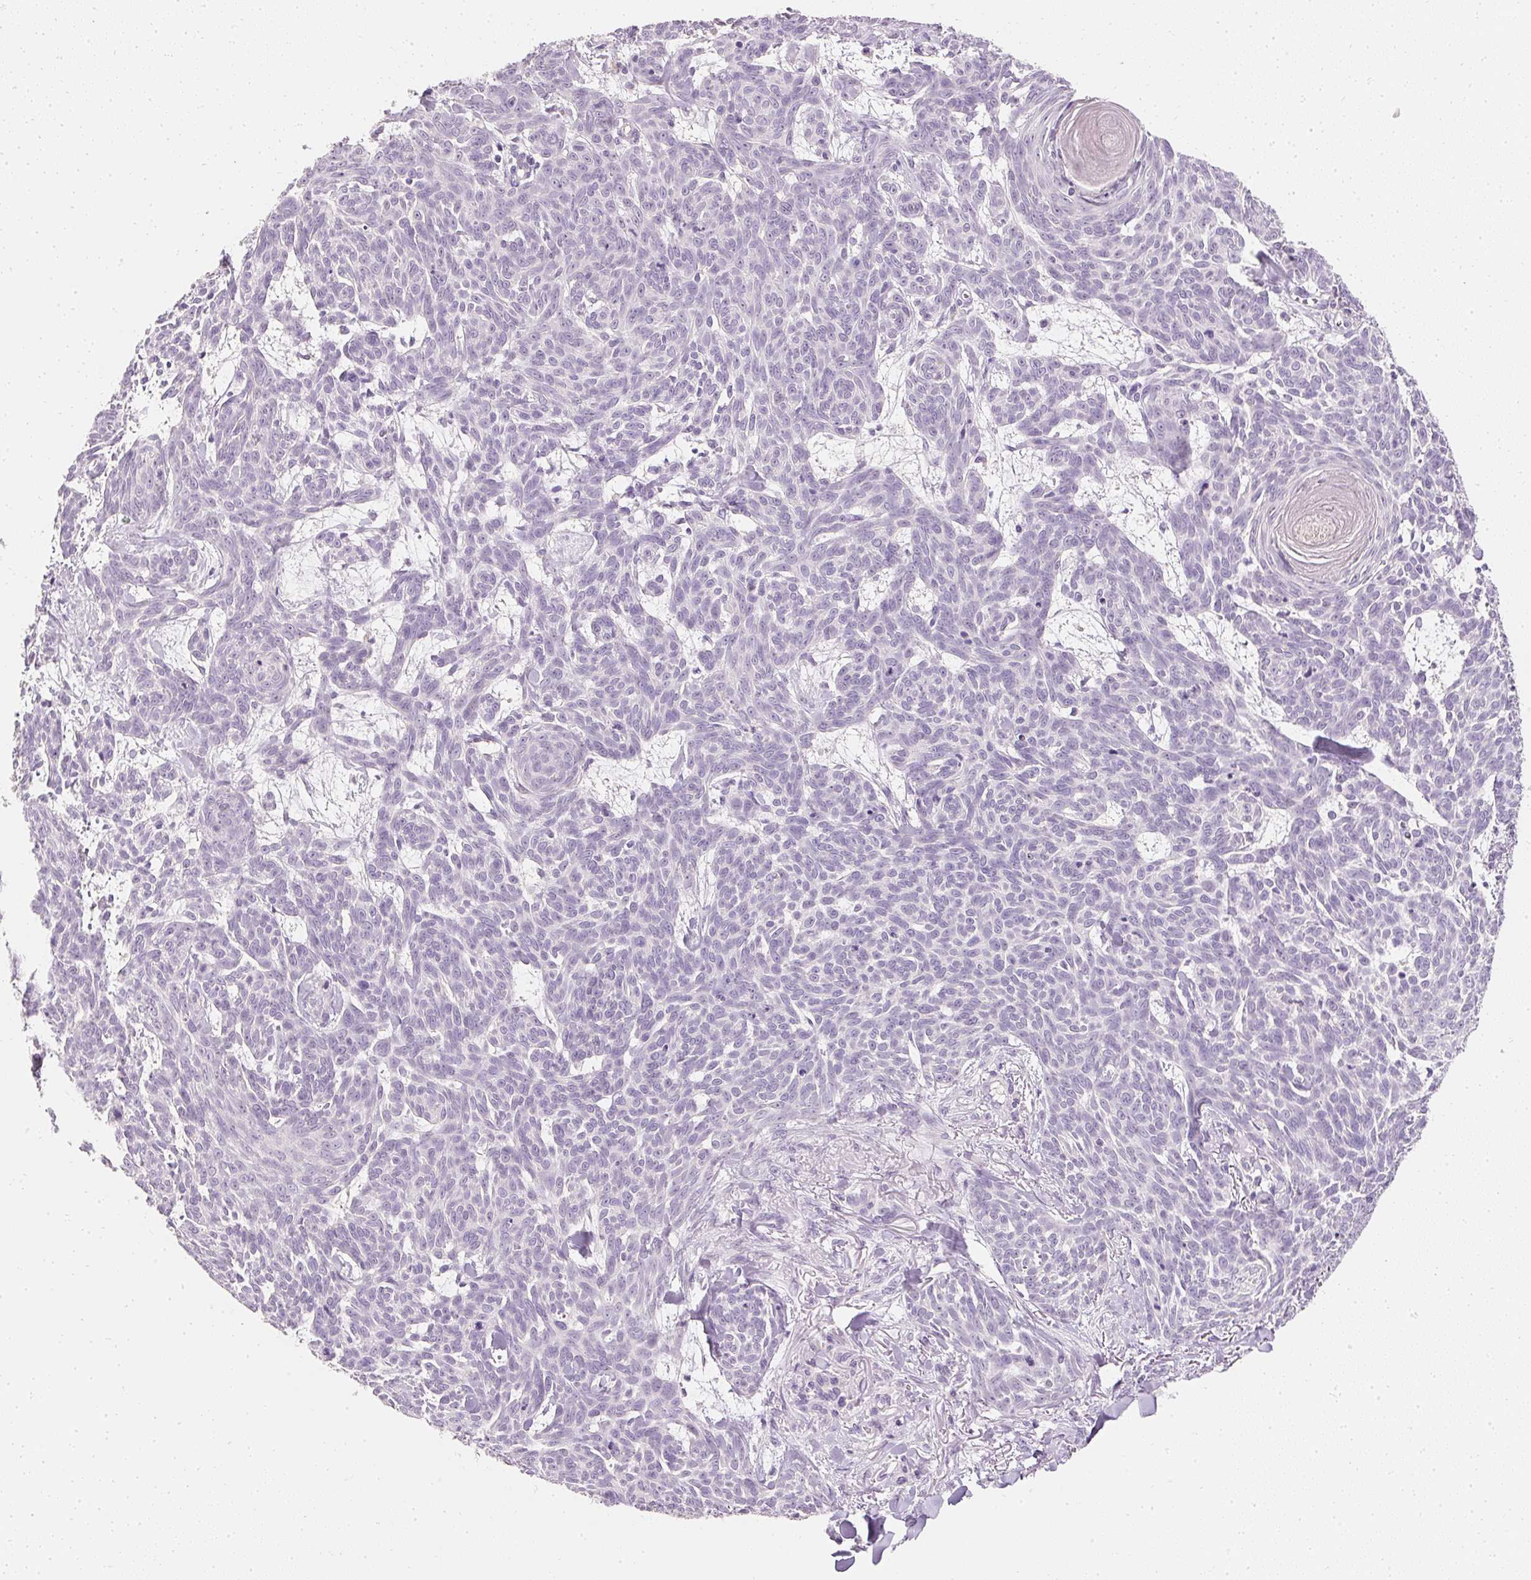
{"staining": {"intensity": "negative", "quantity": "none", "location": "none"}, "tissue": "skin cancer", "cell_type": "Tumor cells", "image_type": "cancer", "snomed": [{"axis": "morphology", "description": "Basal cell carcinoma"}, {"axis": "topography", "description": "Skin"}], "caption": "An image of human skin cancer is negative for staining in tumor cells. (DAB (3,3'-diaminobenzidine) immunohistochemistry (IHC) visualized using brightfield microscopy, high magnification).", "gene": "ELAVL3", "patient": {"sex": "female", "age": 93}}